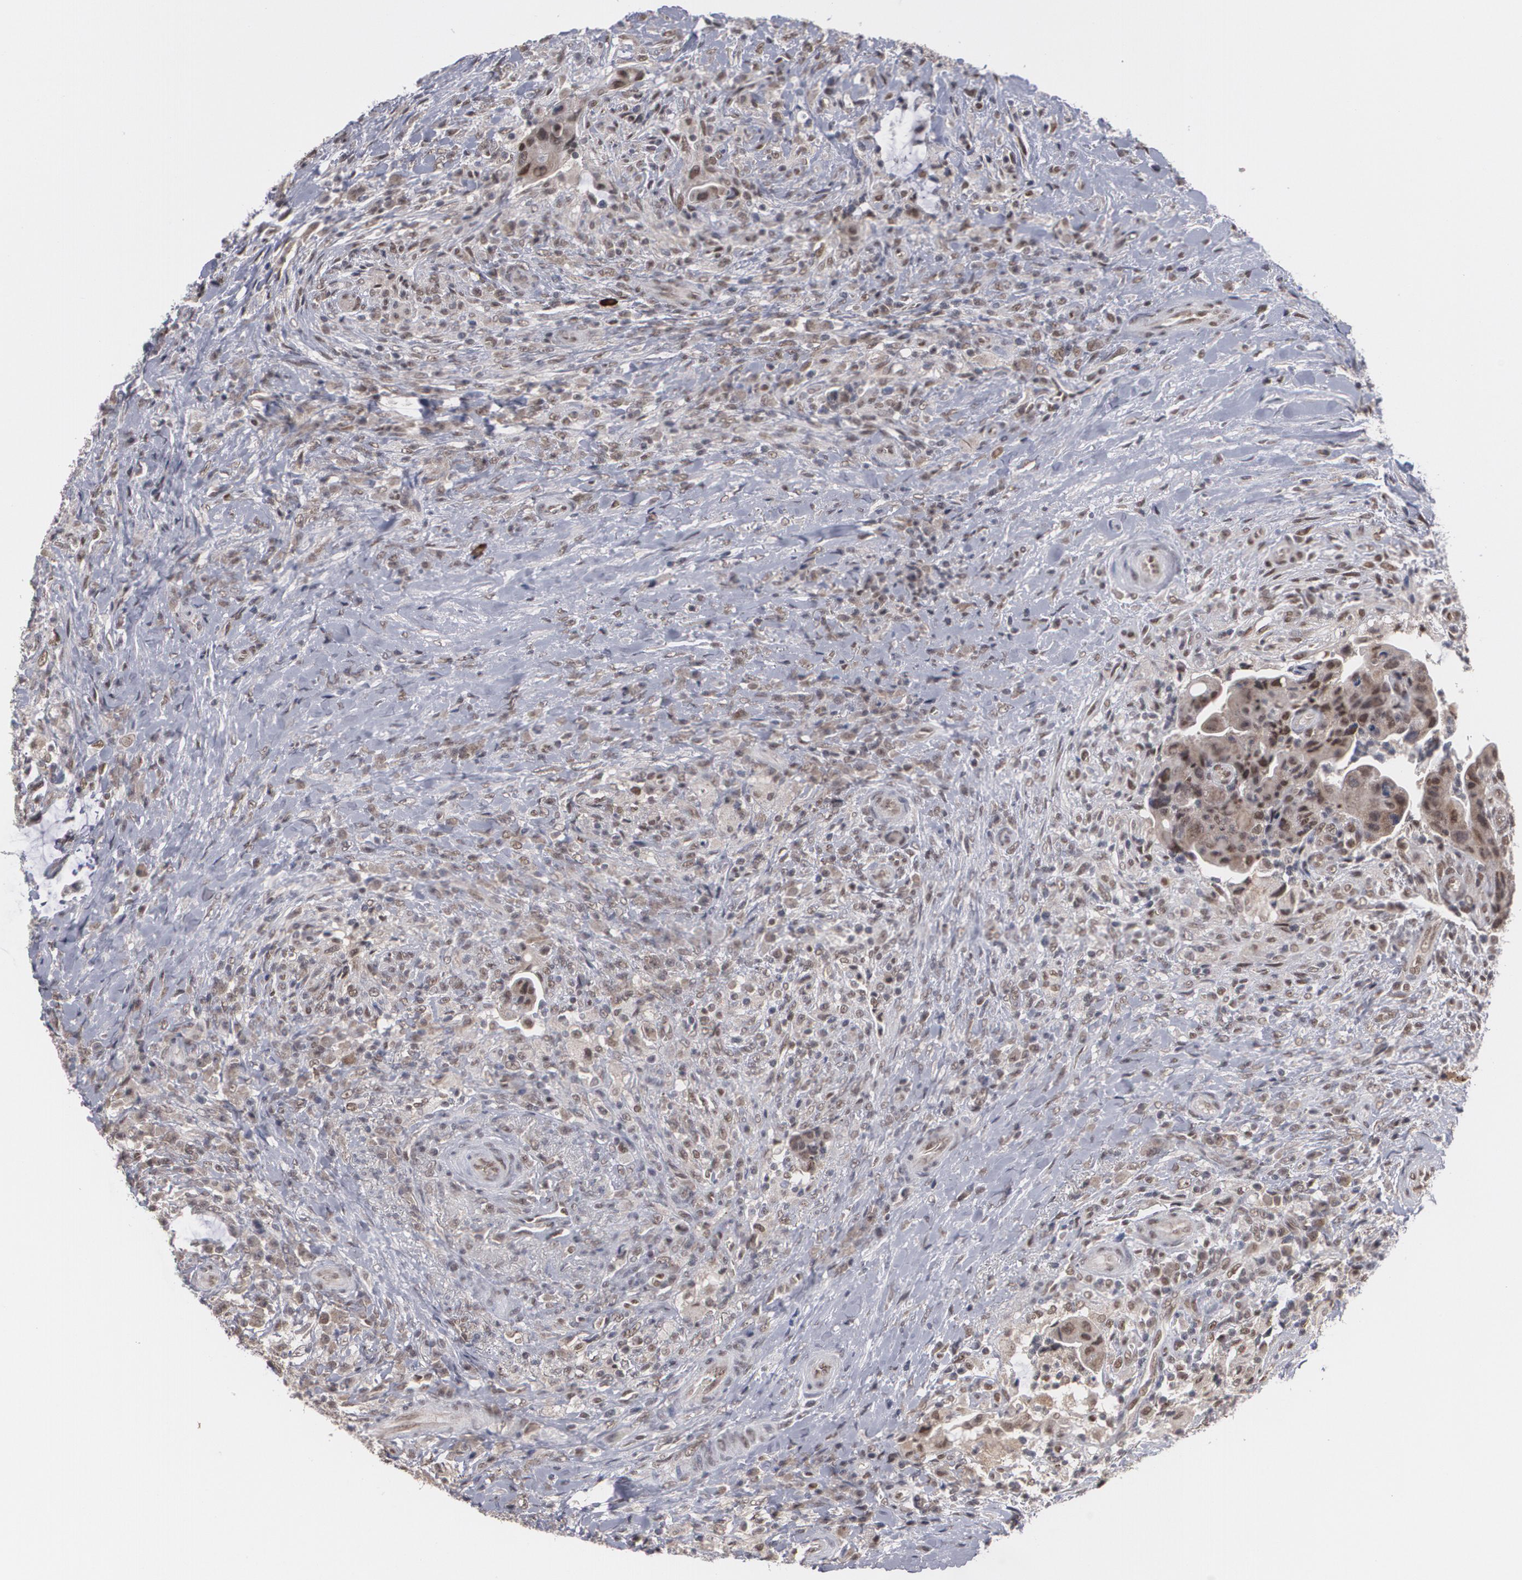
{"staining": {"intensity": "moderate", "quantity": ">75%", "location": "nuclear"}, "tissue": "colorectal cancer", "cell_type": "Tumor cells", "image_type": "cancer", "snomed": [{"axis": "morphology", "description": "Adenocarcinoma, NOS"}, {"axis": "topography", "description": "Rectum"}], "caption": "Immunohistochemistry photomicrograph of neoplastic tissue: human colorectal cancer (adenocarcinoma) stained using immunohistochemistry (IHC) shows medium levels of moderate protein expression localized specifically in the nuclear of tumor cells, appearing as a nuclear brown color.", "gene": "INTS6", "patient": {"sex": "female", "age": 71}}